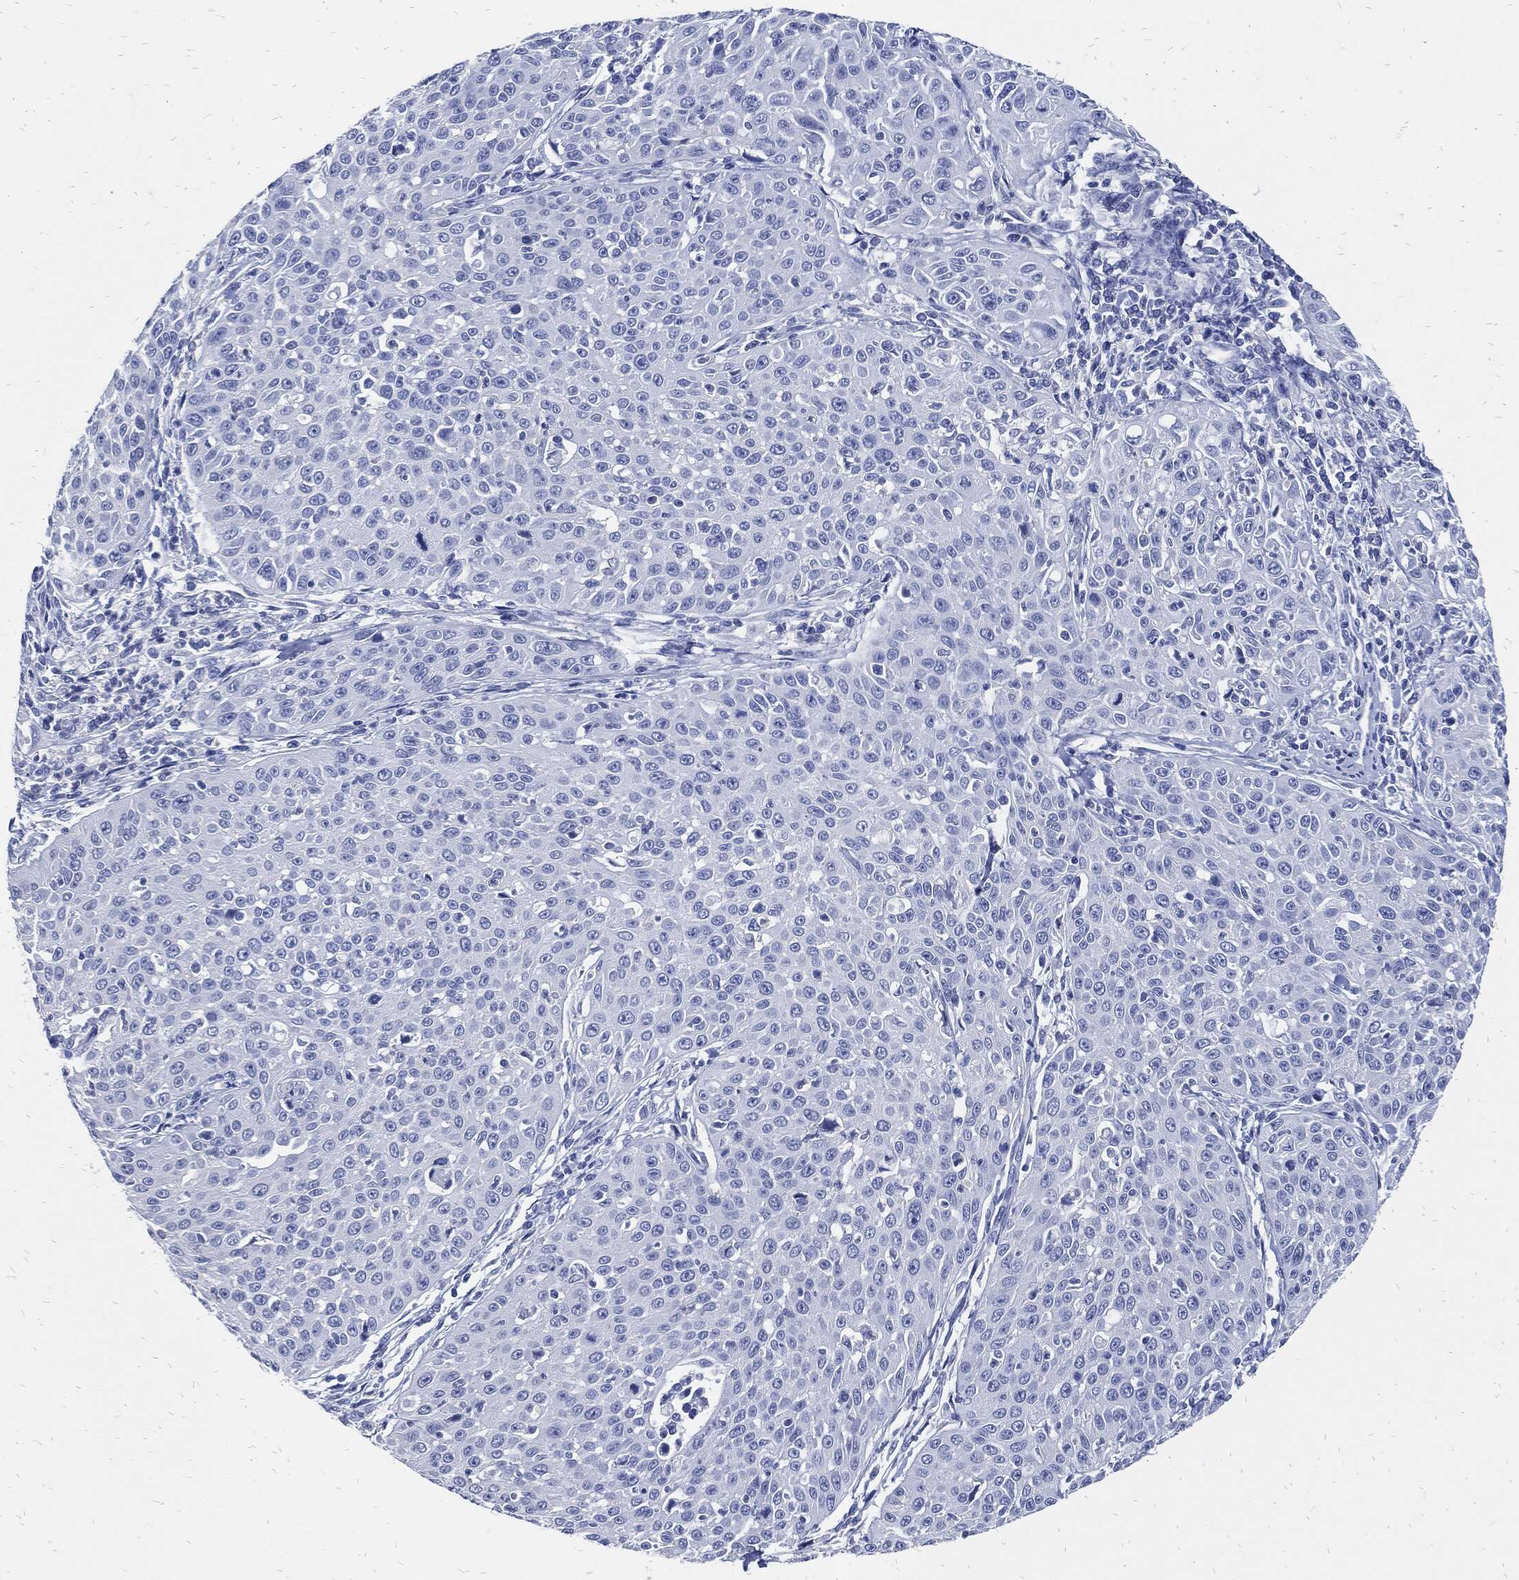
{"staining": {"intensity": "negative", "quantity": "none", "location": "none"}, "tissue": "cervical cancer", "cell_type": "Tumor cells", "image_type": "cancer", "snomed": [{"axis": "morphology", "description": "Squamous cell carcinoma, NOS"}, {"axis": "topography", "description": "Cervix"}], "caption": "Tumor cells are negative for protein expression in human cervical cancer. The staining was performed using DAB (3,3'-diaminobenzidine) to visualize the protein expression in brown, while the nuclei were stained in blue with hematoxylin (Magnification: 20x).", "gene": "FABP4", "patient": {"sex": "female", "age": 26}}